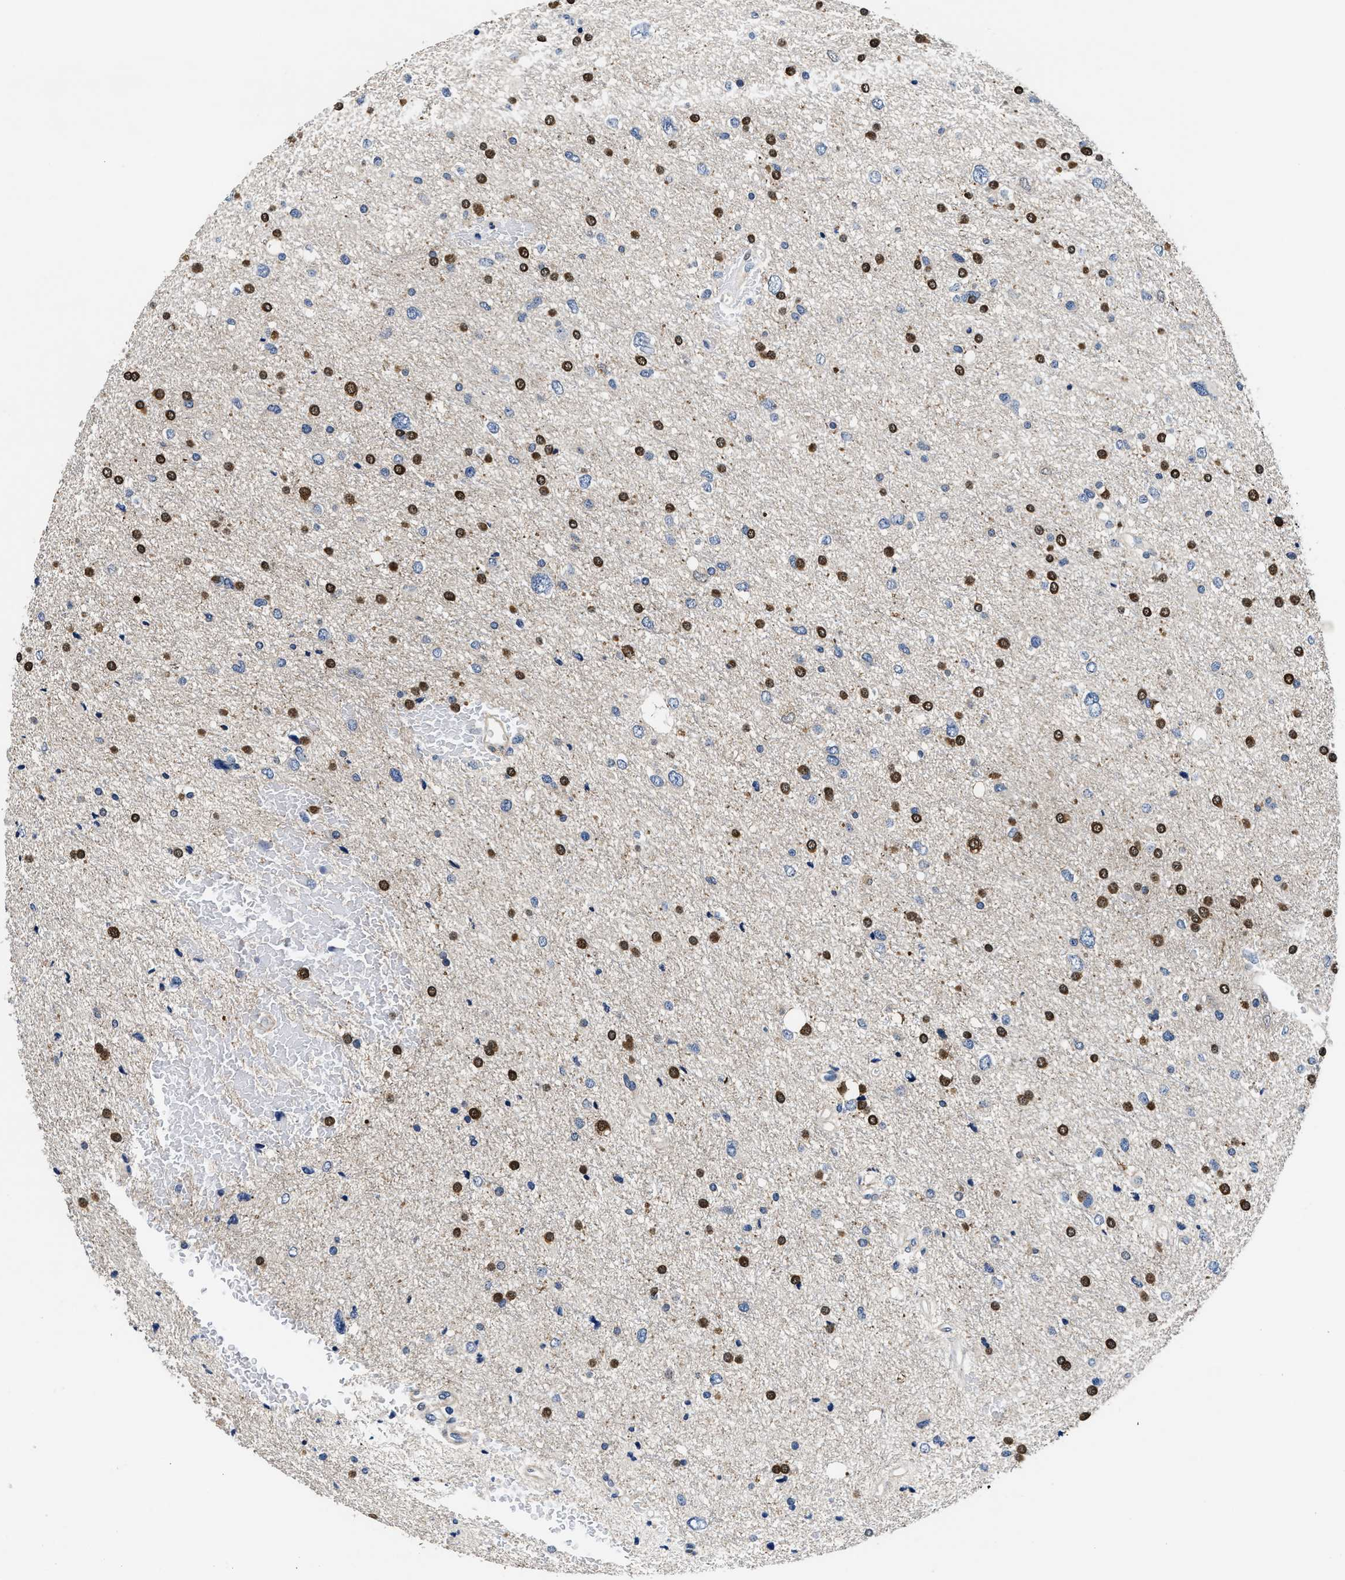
{"staining": {"intensity": "strong", "quantity": ">75%", "location": "nuclear"}, "tissue": "glioma", "cell_type": "Tumor cells", "image_type": "cancer", "snomed": [{"axis": "morphology", "description": "Glioma, malignant, Low grade"}, {"axis": "topography", "description": "Brain"}], "caption": "Protein analysis of malignant glioma (low-grade) tissue displays strong nuclear expression in about >75% of tumor cells.", "gene": "ANKIB1", "patient": {"sex": "female", "age": 37}}